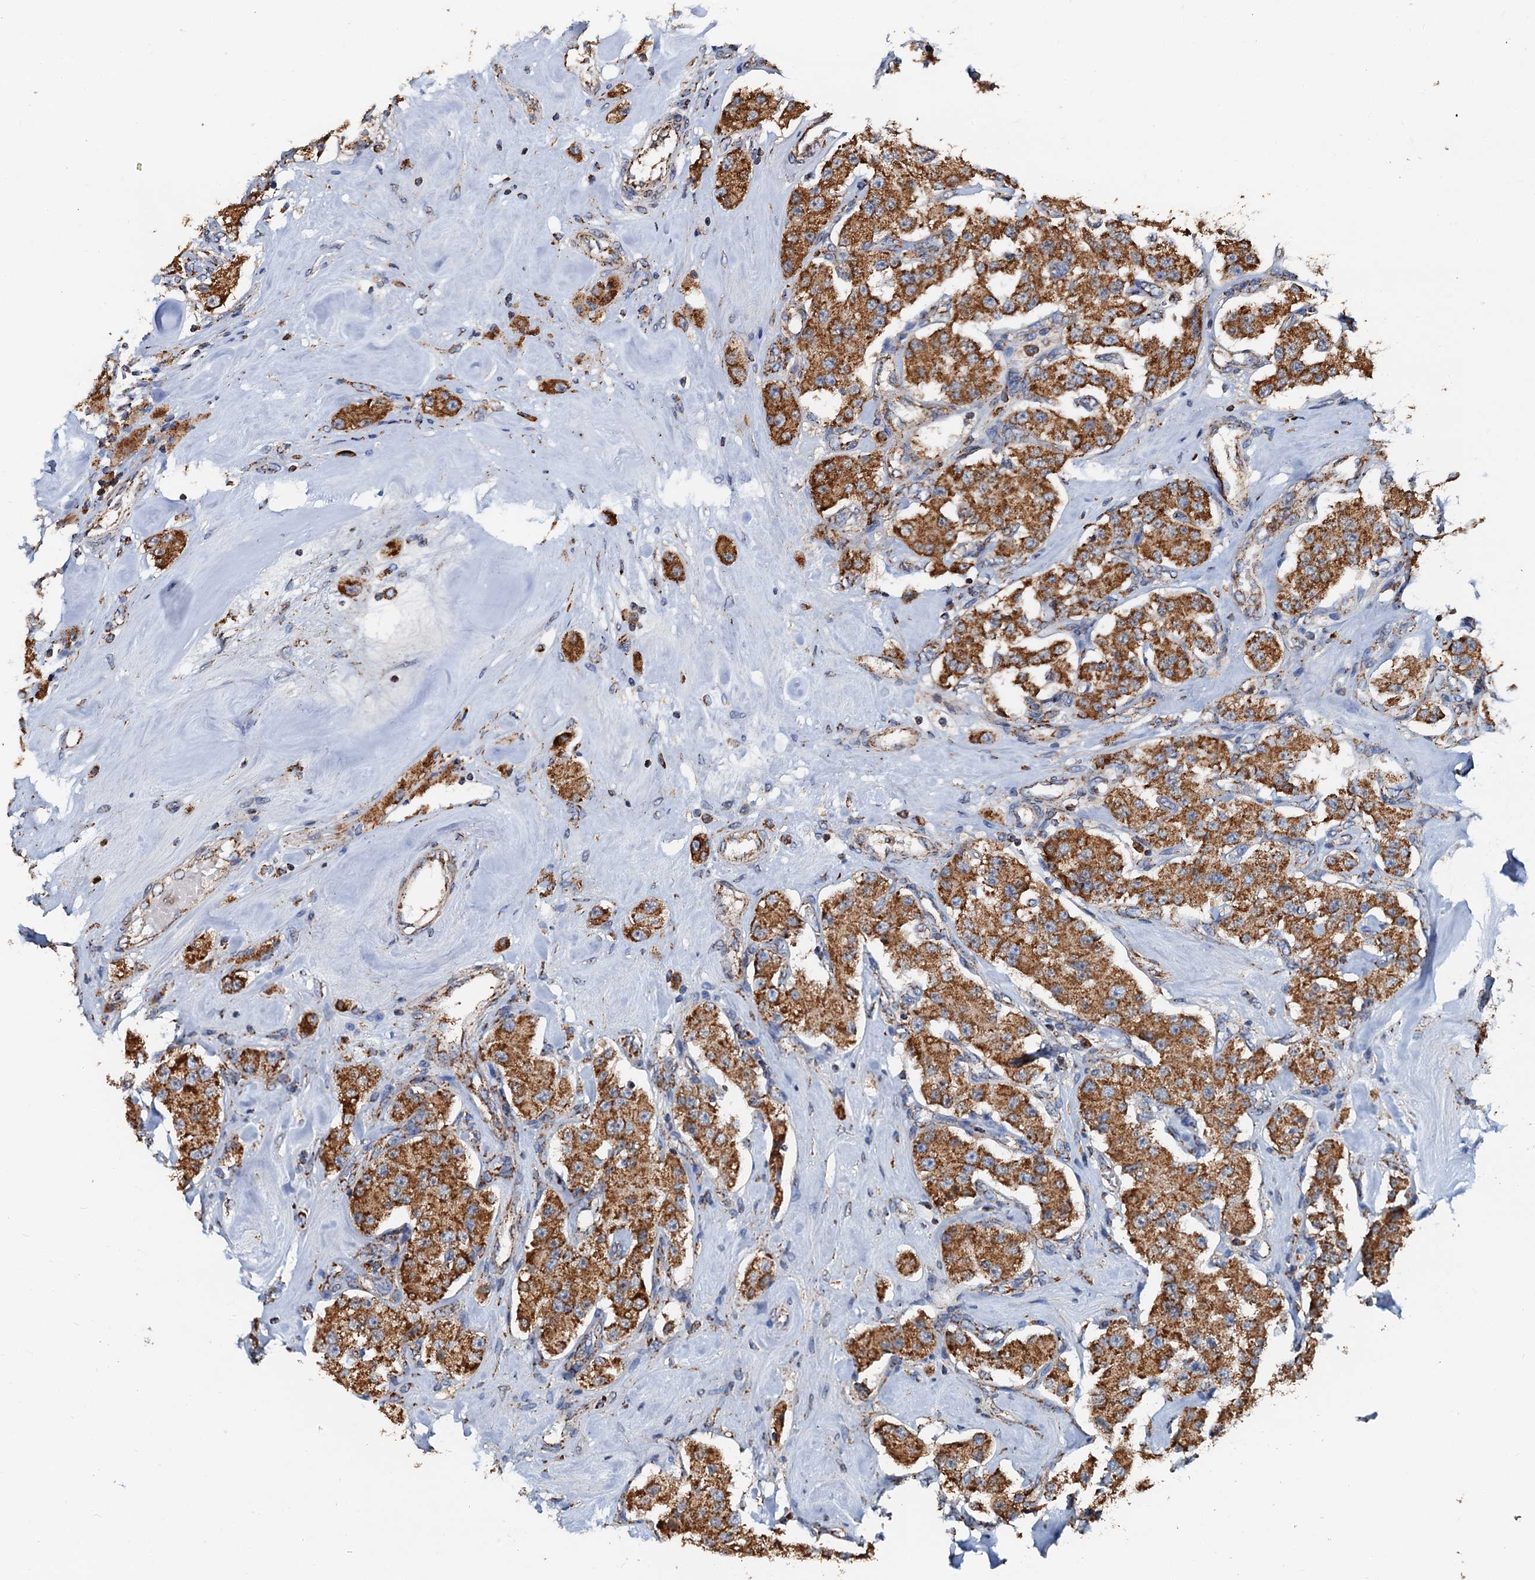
{"staining": {"intensity": "strong", "quantity": ">75%", "location": "cytoplasmic/membranous"}, "tissue": "carcinoid", "cell_type": "Tumor cells", "image_type": "cancer", "snomed": [{"axis": "morphology", "description": "Carcinoid, malignant, NOS"}, {"axis": "topography", "description": "Pancreas"}], "caption": "IHC photomicrograph of carcinoid stained for a protein (brown), which exhibits high levels of strong cytoplasmic/membranous expression in about >75% of tumor cells.", "gene": "AAGAB", "patient": {"sex": "male", "age": 41}}